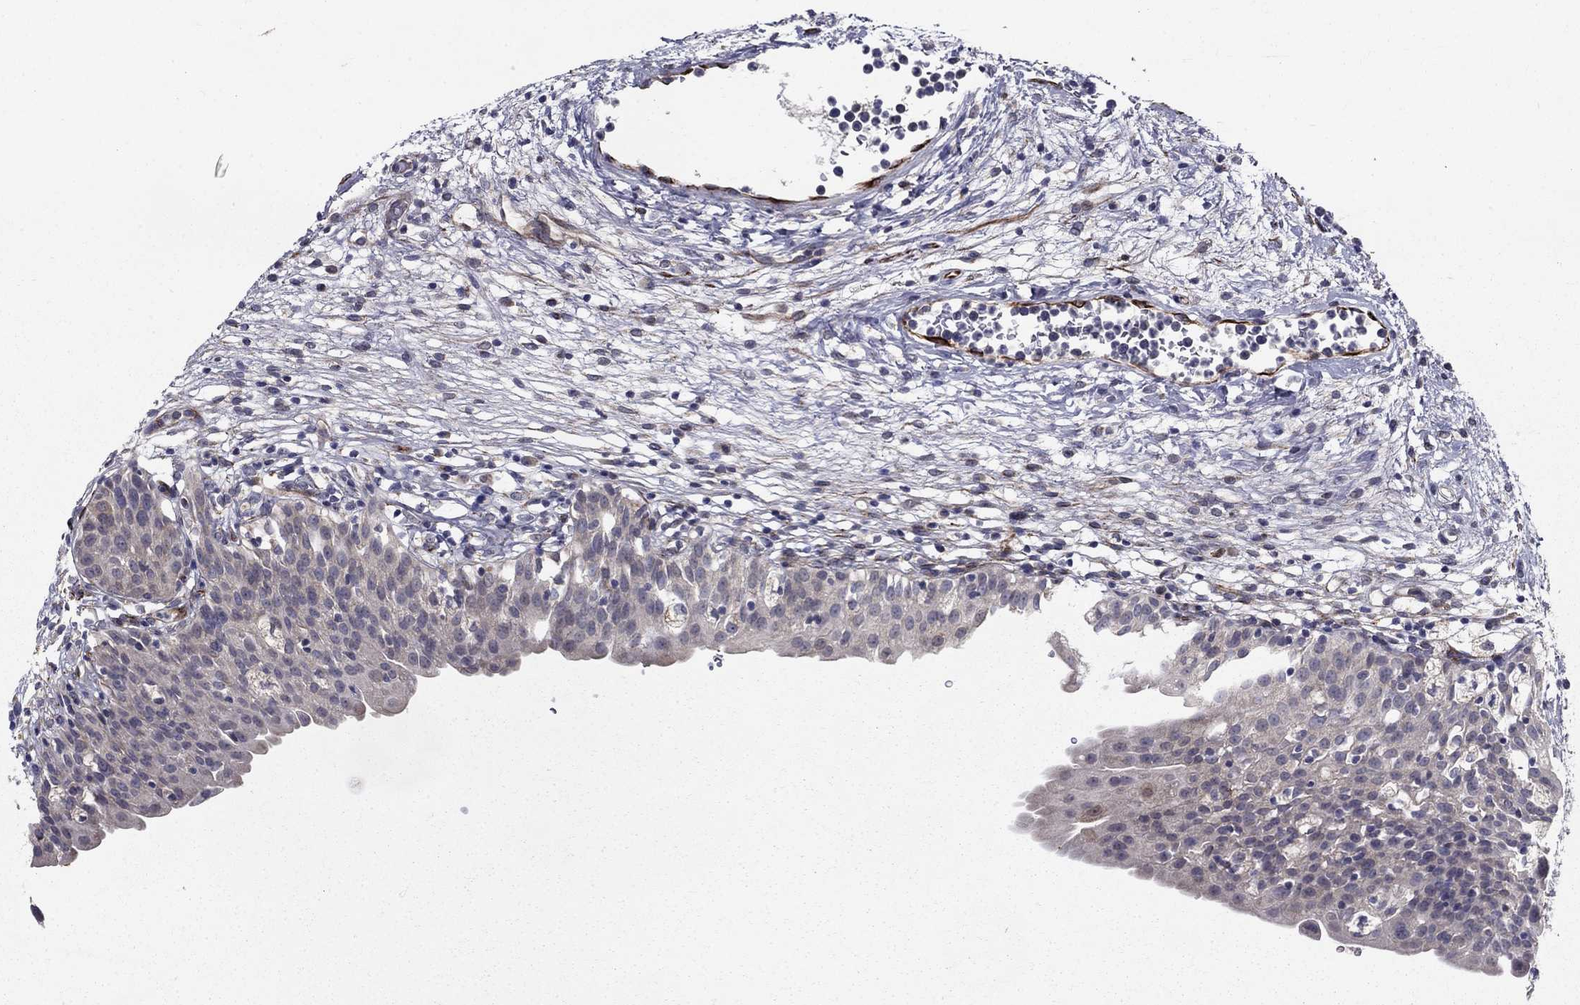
{"staining": {"intensity": "negative", "quantity": "none", "location": "none"}, "tissue": "urinary bladder", "cell_type": "Urothelial cells", "image_type": "normal", "snomed": [{"axis": "morphology", "description": "Normal tissue, NOS"}, {"axis": "topography", "description": "Urinary bladder"}], "caption": "This is an immunohistochemistry image of benign urinary bladder. There is no staining in urothelial cells.", "gene": "LACTB2", "patient": {"sex": "male", "age": 76}}